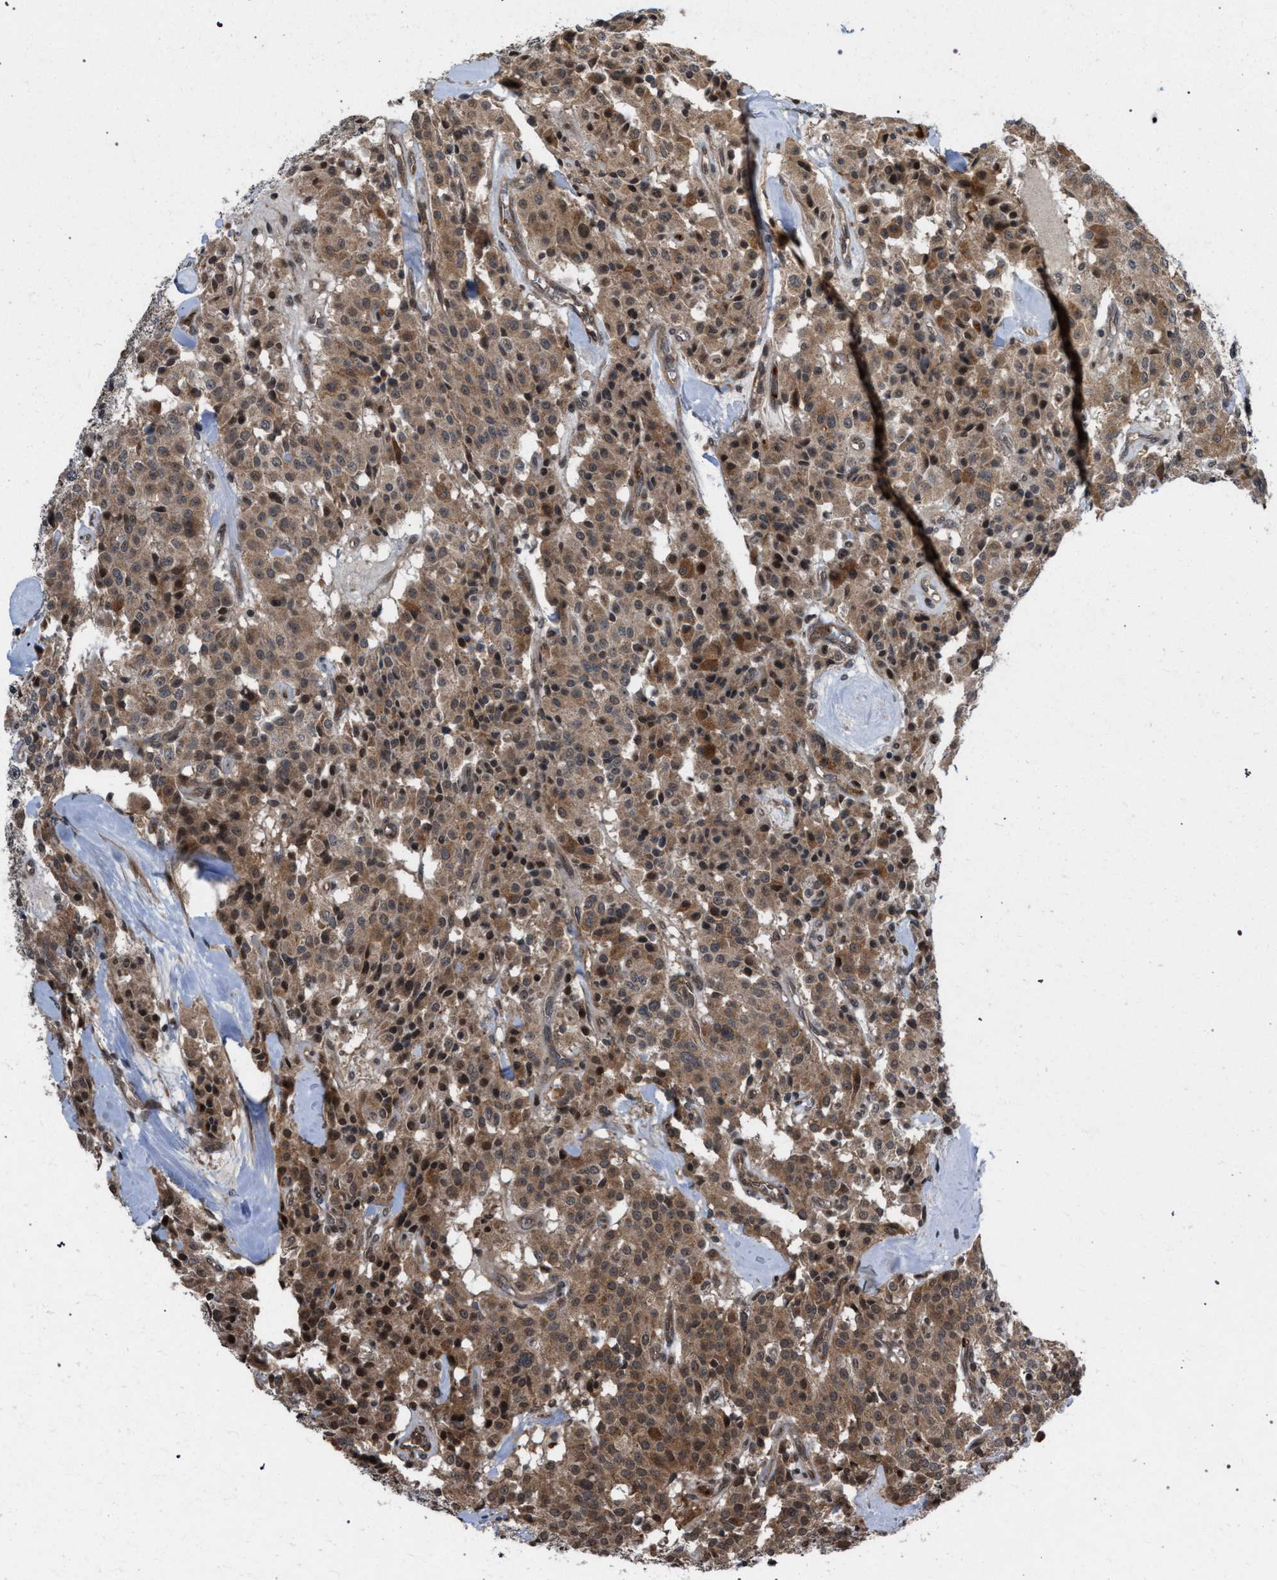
{"staining": {"intensity": "moderate", "quantity": ">75%", "location": "cytoplasmic/membranous"}, "tissue": "carcinoid", "cell_type": "Tumor cells", "image_type": "cancer", "snomed": [{"axis": "morphology", "description": "Carcinoid, malignant, NOS"}, {"axis": "topography", "description": "Lung"}], "caption": "IHC histopathology image of neoplastic tissue: human malignant carcinoid stained using immunohistochemistry (IHC) exhibits medium levels of moderate protein expression localized specifically in the cytoplasmic/membranous of tumor cells, appearing as a cytoplasmic/membranous brown color.", "gene": "IRAK4", "patient": {"sex": "male", "age": 30}}